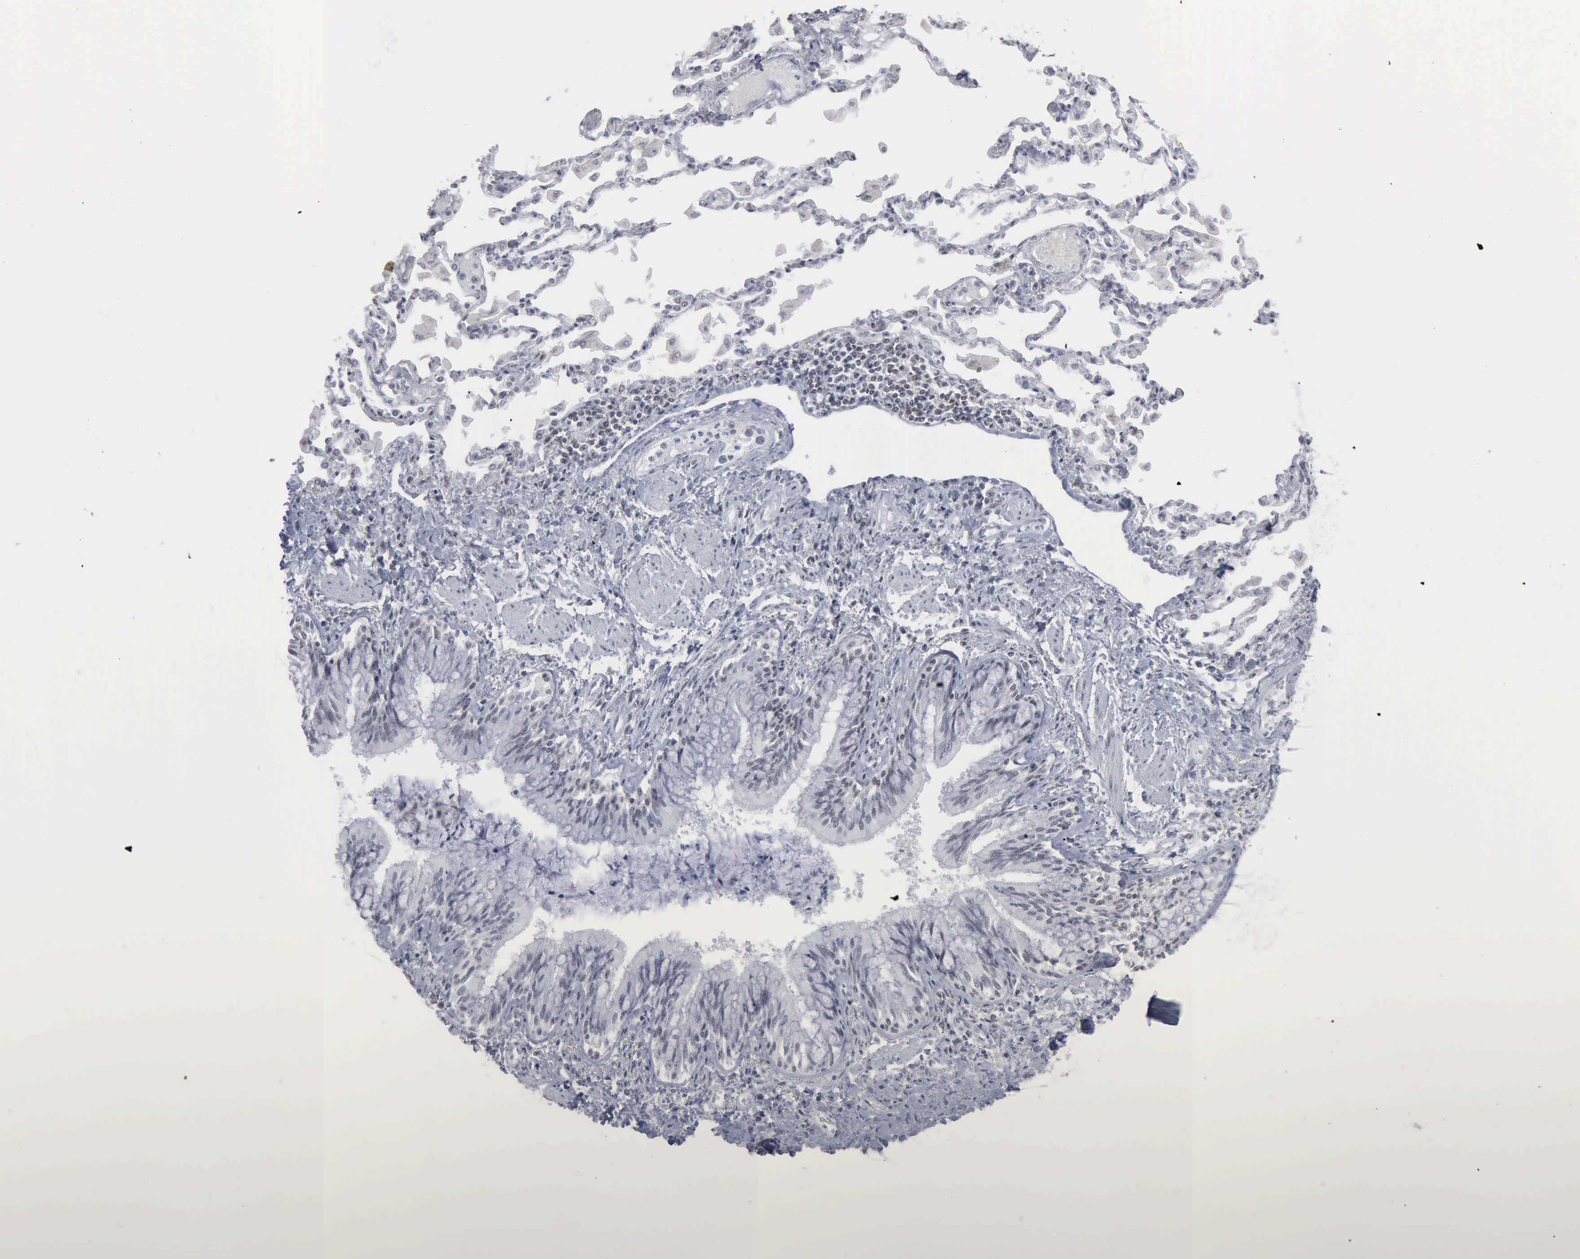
{"staining": {"intensity": "moderate", "quantity": ">75%", "location": "nuclear"}, "tissue": "adipose tissue", "cell_type": "Adipocytes", "image_type": "normal", "snomed": [{"axis": "morphology", "description": "Normal tissue, NOS"}, {"axis": "morphology", "description": "Adenocarcinoma, NOS"}, {"axis": "topography", "description": "Cartilage tissue"}, {"axis": "topography", "description": "Lung"}], "caption": "Immunohistochemical staining of normal human adipose tissue demonstrates medium levels of moderate nuclear expression in approximately >75% of adipocytes.", "gene": "XPA", "patient": {"sex": "female", "age": 67}}